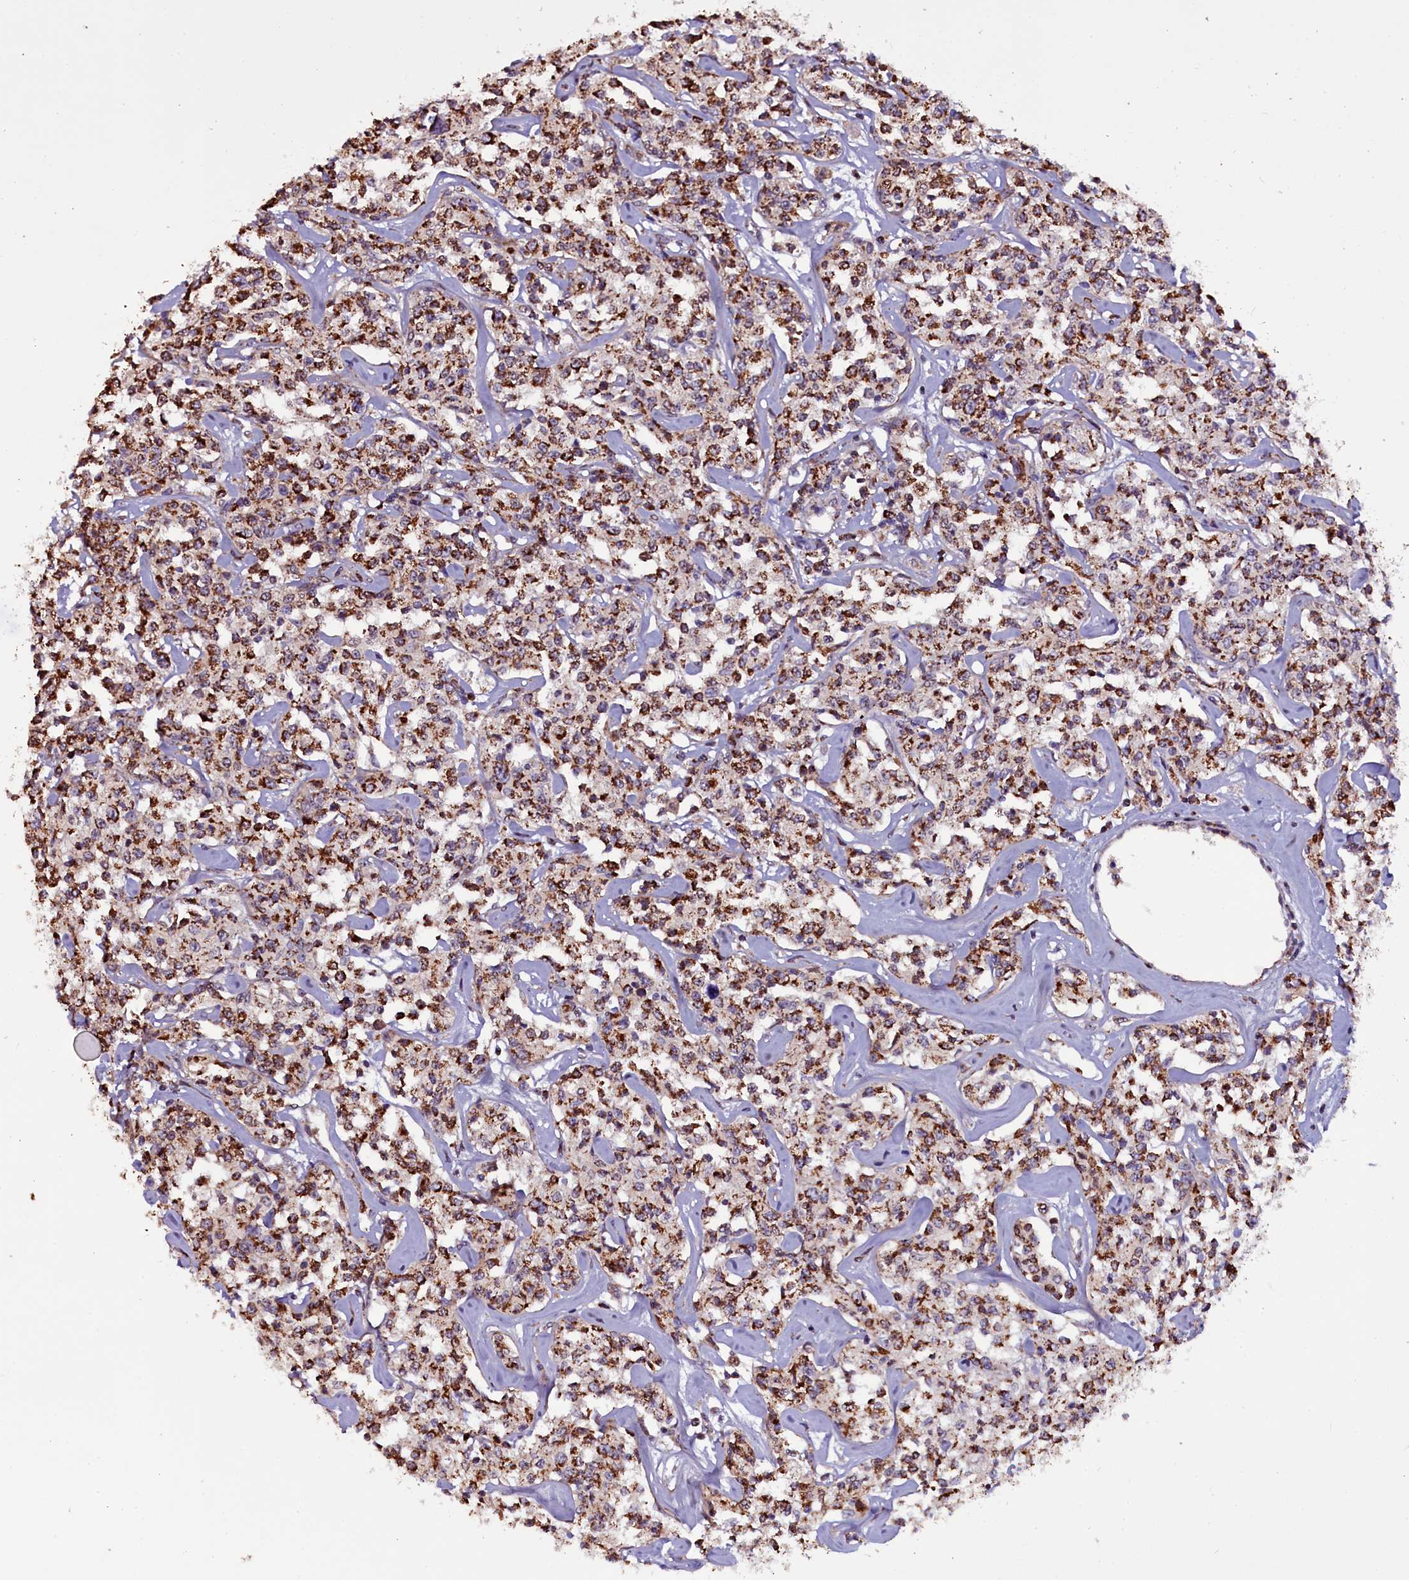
{"staining": {"intensity": "strong", "quantity": ">75%", "location": "cytoplasmic/membranous"}, "tissue": "lymphoma", "cell_type": "Tumor cells", "image_type": "cancer", "snomed": [{"axis": "morphology", "description": "Malignant lymphoma, non-Hodgkin's type, Low grade"}, {"axis": "topography", "description": "Small intestine"}], "caption": "Protein analysis of lymphoma tissue reveals strong cytoplasmic/membranous staining in approximately >75% of tumor cells.", "gene": "NAA80", "patient": {"sex": "female", "age": 59}}